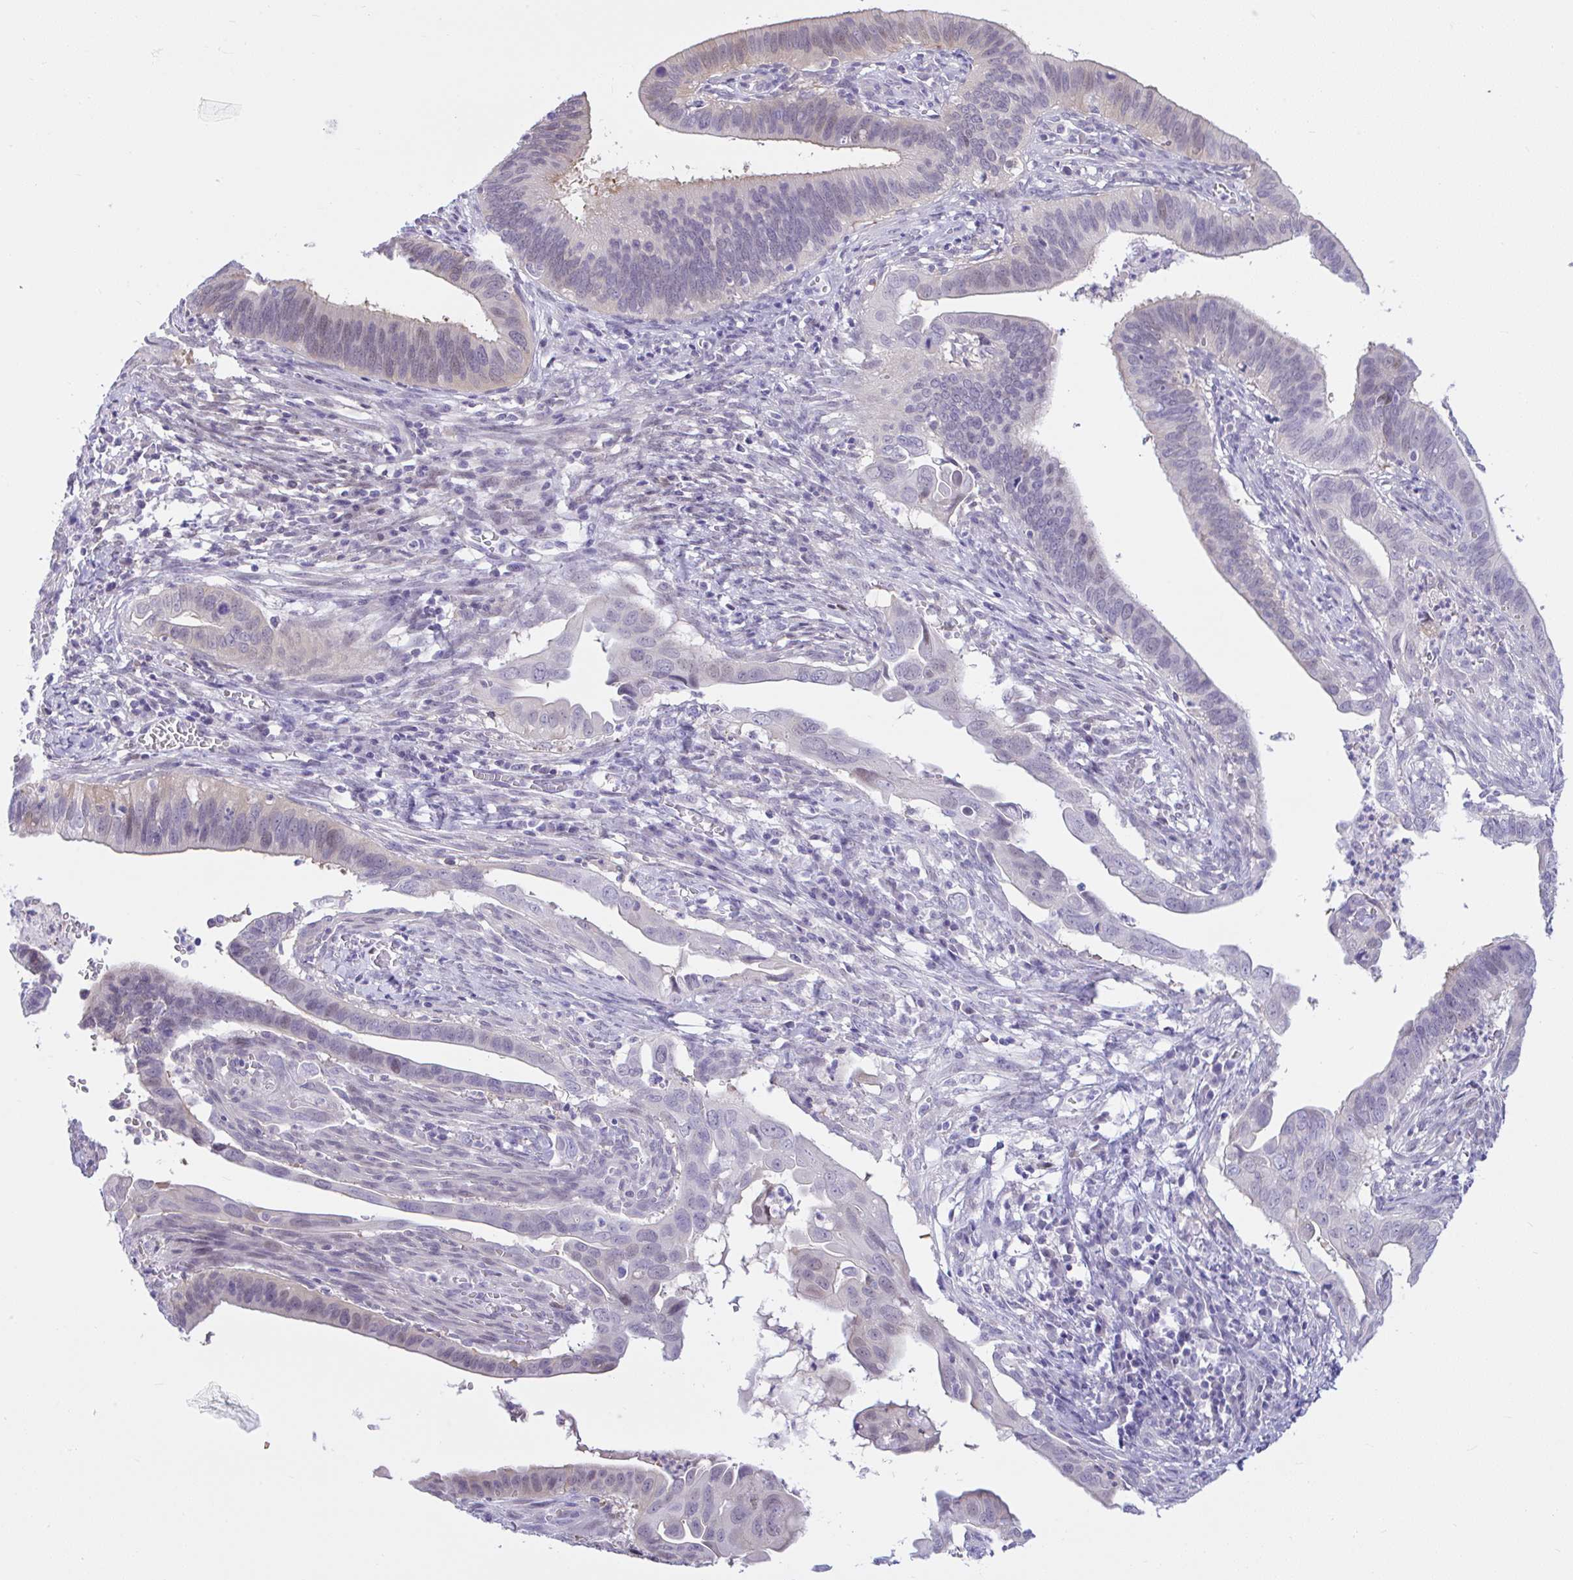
{"staining": {"intensity": "weak", "quantity": "<25%", "location": "cytoplasmic/membranous,nuclear"}, "tissue": "cervical cancer", "cell_type": "Tumor cells", "image_type": "cancer", "snomed": [{"axis": "morphology", "description": "Adenocarcinoma, NOS"}, {"axis": "topography", "description": "Cervix"}], "caption": "IHC histopathology image of neoplastic tissue: adenocarcinoma (cervical) stained with DAB displays no significant protein staining in tumor cells. The staining was performed using DAB (3,3'-diaminobenzidine) to visualize the protein expression in brown, while the nuclei were stained in blue with hematoxylin (Magnification: 20x).", "gene": "ZNF485", "patient": {"sex": "female", "age": 42}}